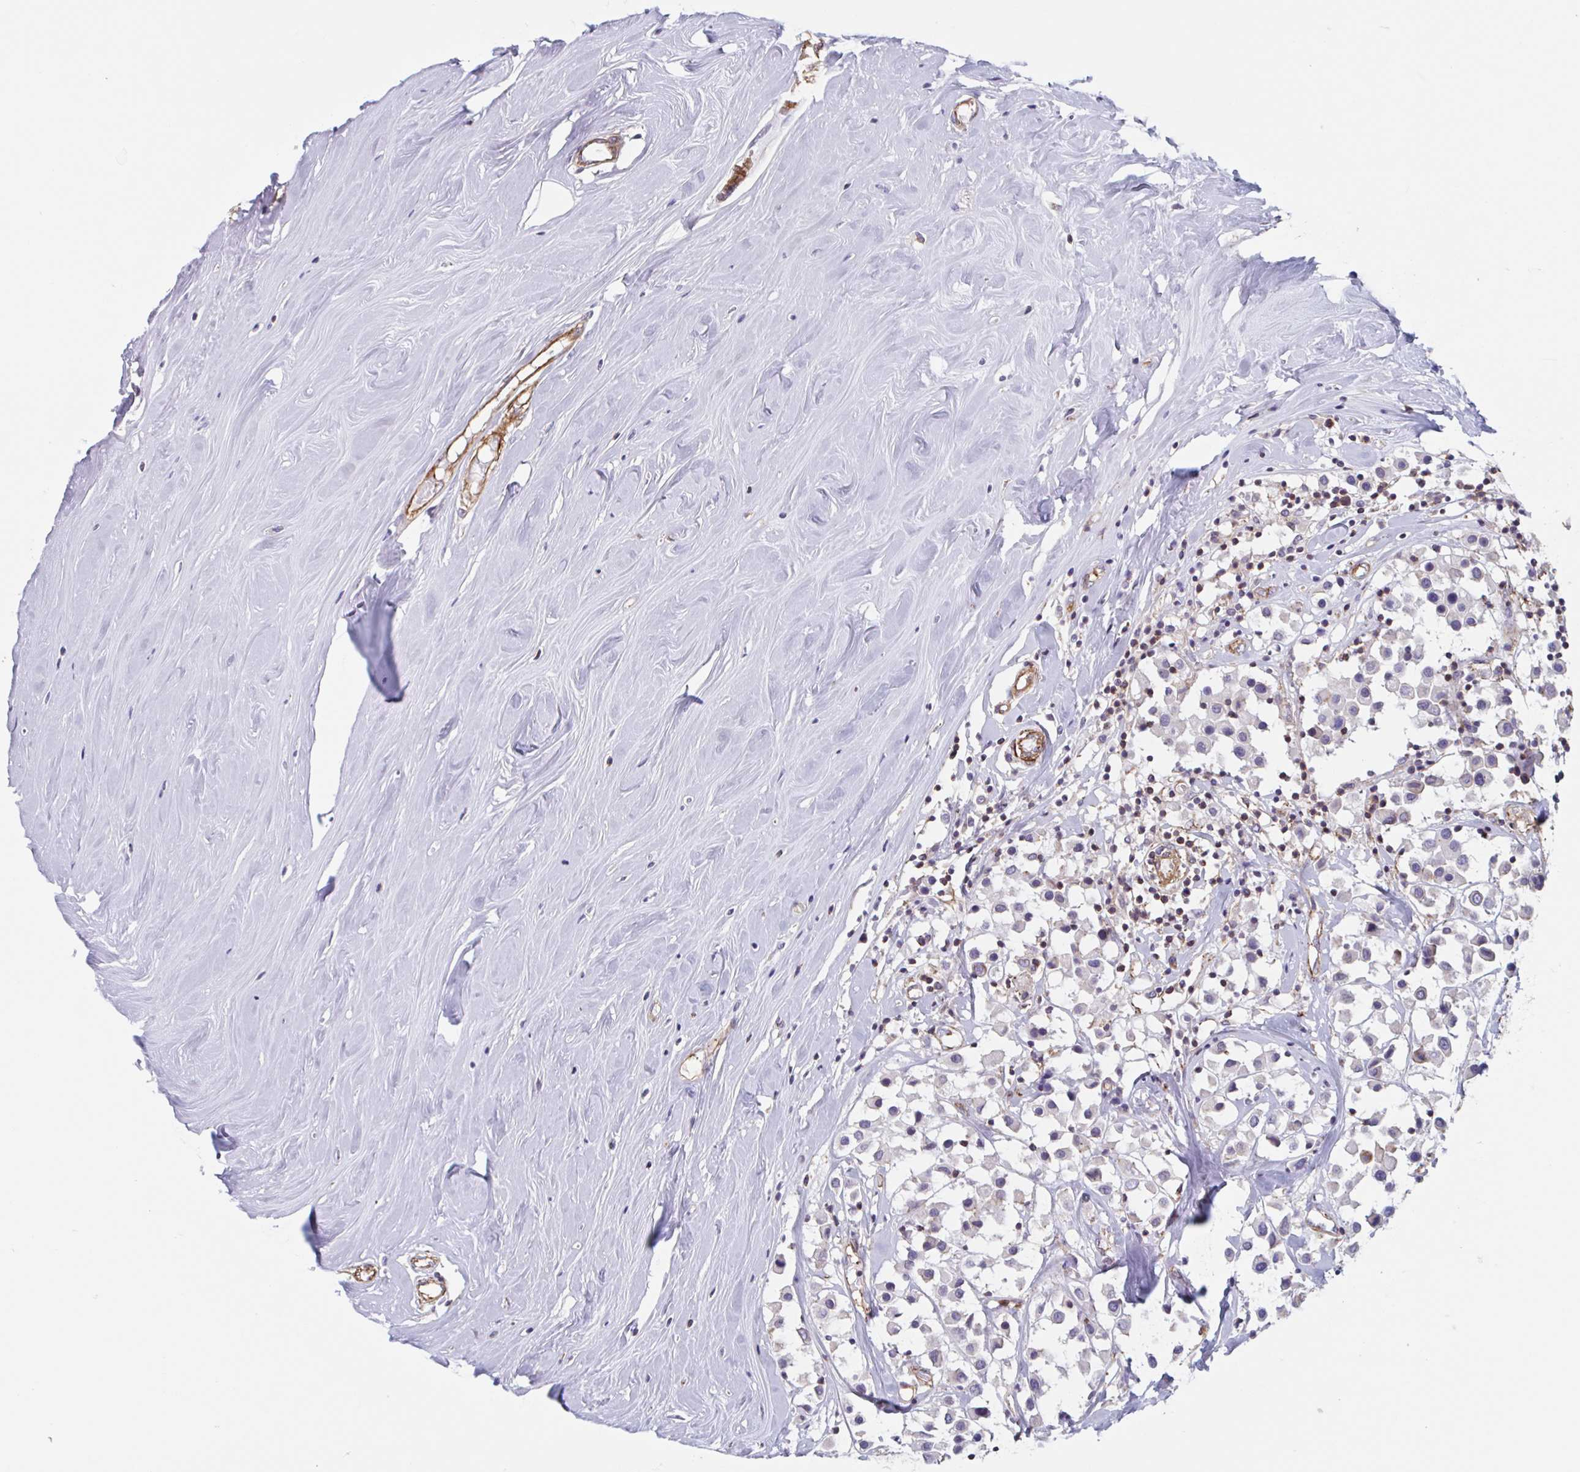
{"staining": {"intensity": "negative", "quantity": "none", "location": "none"}, "tissue": "breast cancer", "cell_type": "Tumor cells", "image_type": "cancer", "snomed": [{"axis": "morphology", "description": "Duct carcinoma"}, {"axis": "topography", "description": "Breast"}], "caption": "The image reveals no staining of tumor cells in breast cancer (intraductal carcinoma).", "gene": "SHISA7", "patient": {"sex": "female", "age": 61}}